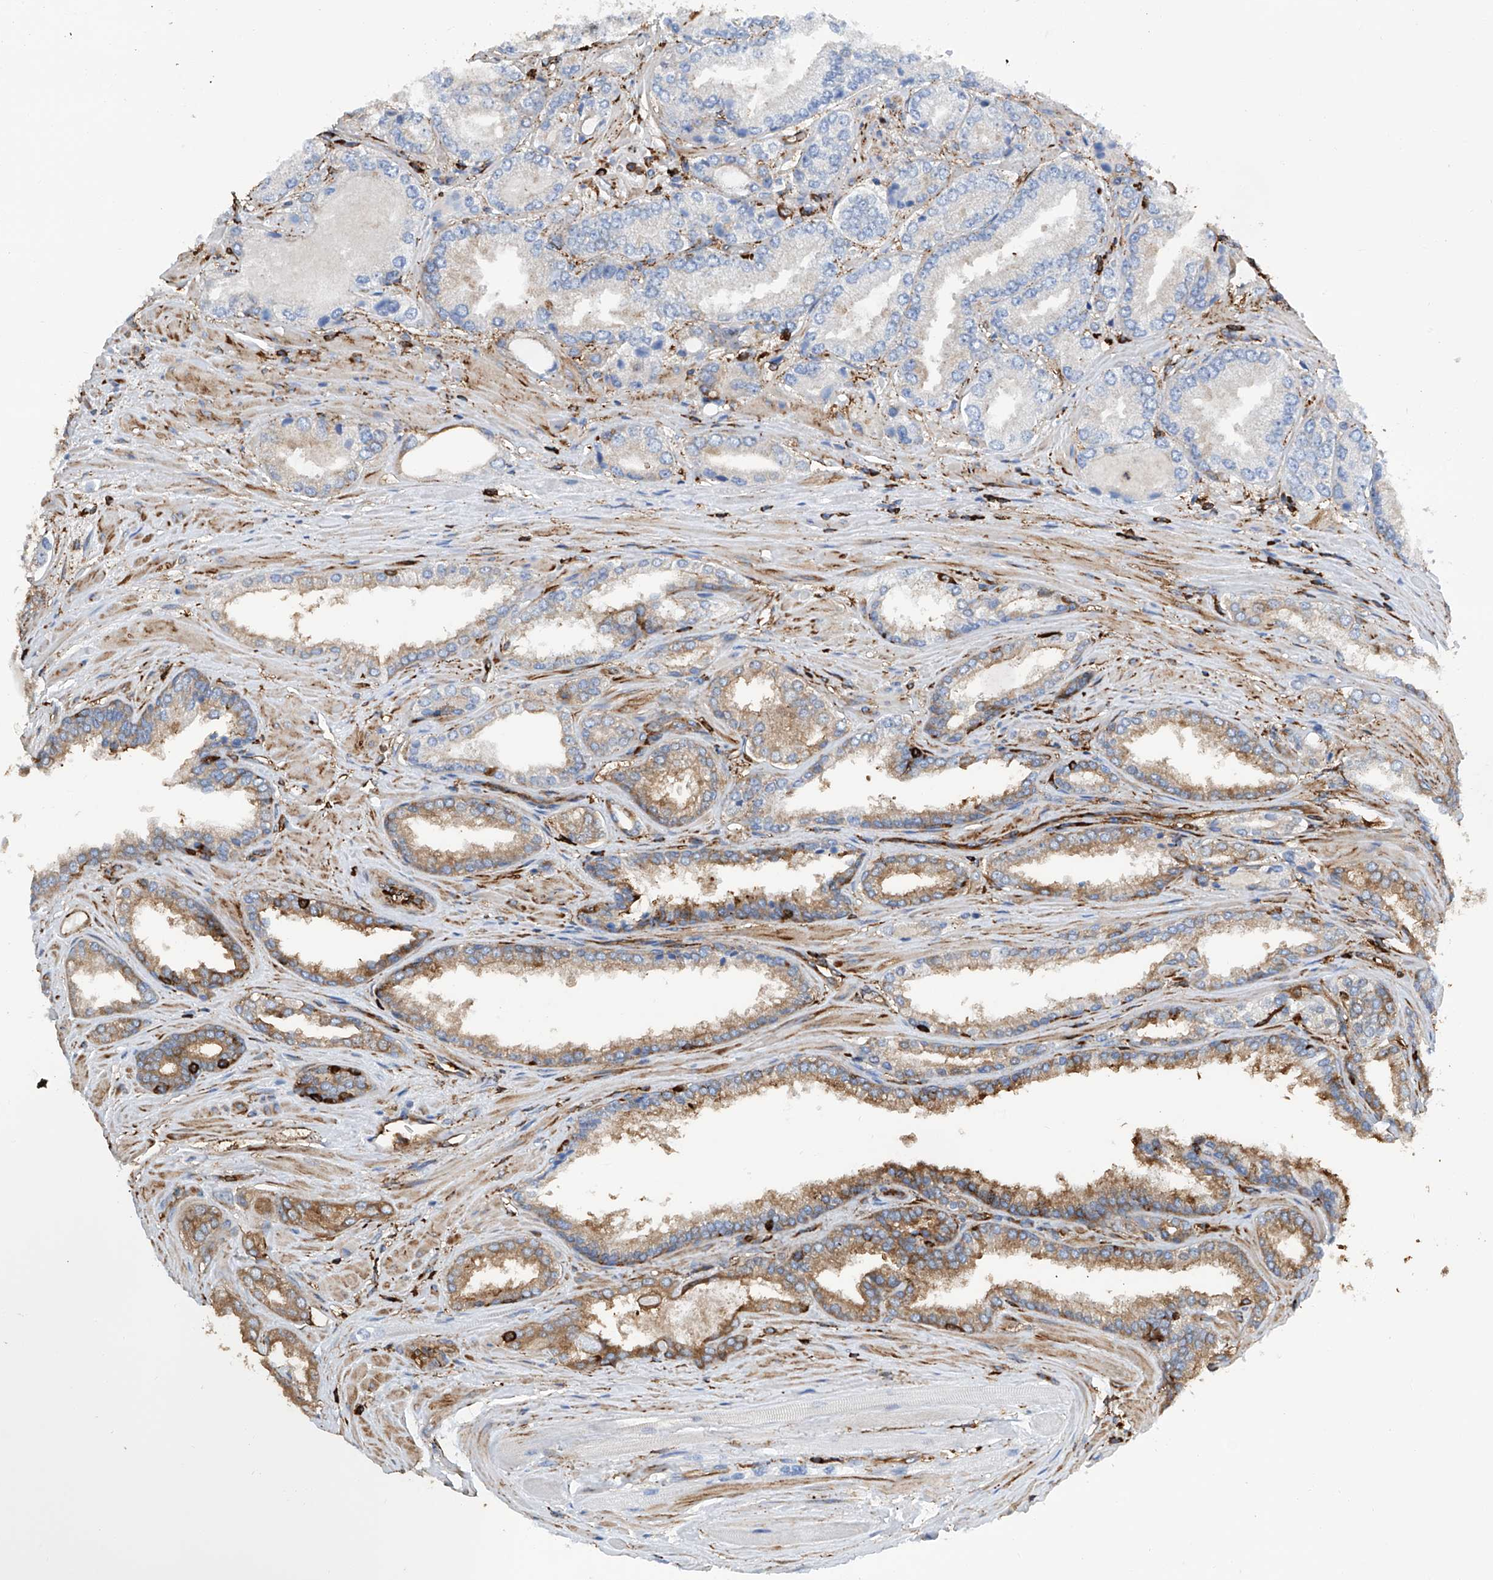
{"staining": {"intensity": "moderate", "quantity": "<25%", "location": "cytoplasmic/membranous"}, "tissue": "prostate cancer", "cell_type": "Tumor cells", "image_type": "cancer", "snomed": [{"axis": "morphology", "description": "Adenocarcinoma, Low grade"}, {"axis": "topography", "description": "Prostate"}], "caption": "A brown stain shows moderate cytoplasmic/membranous expression of a protein in human low-grade adenocarcinoma (prostate) tumor cells.", "gene": "ZNF484", "patient": {"sex": "male", "age": 62}}